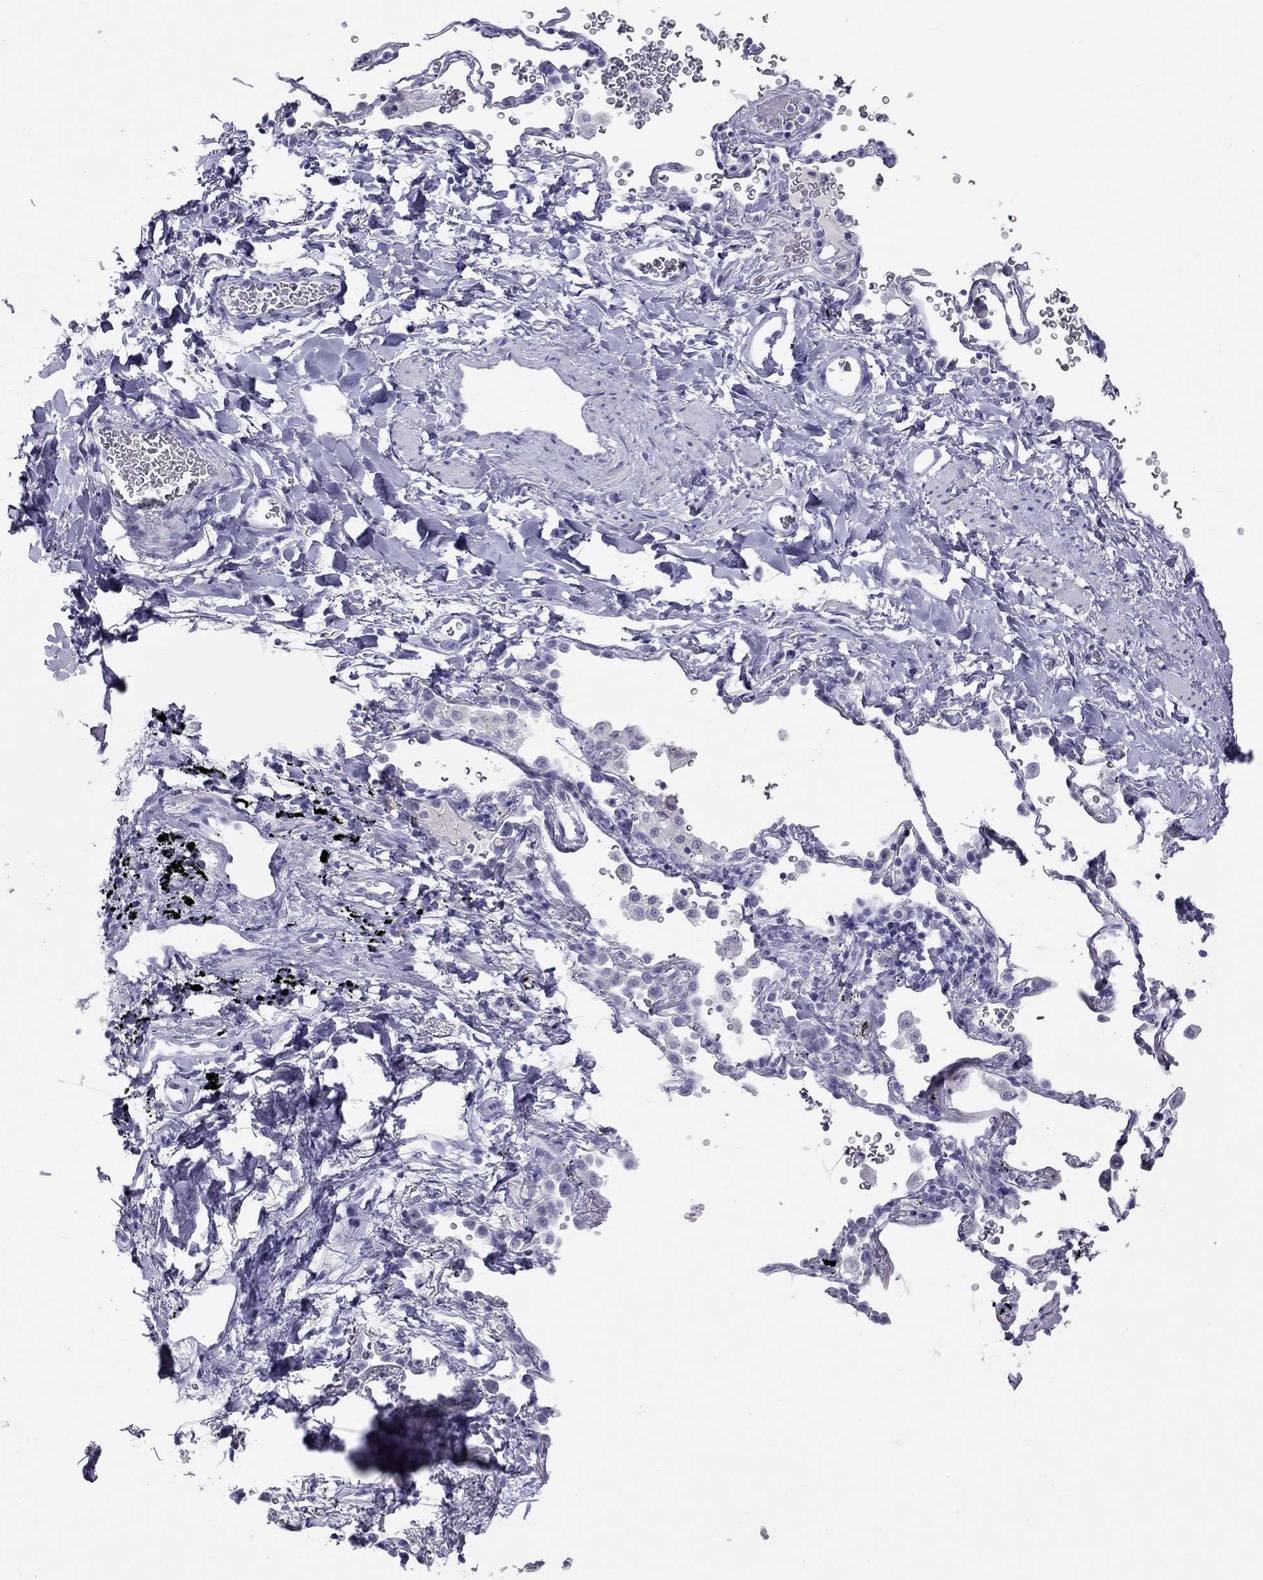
{"staining": {"intensity": "negative", "quantity": "none", "location": "none"}, "tissue": "soft tissue", "cell_type": "Fibroblasts", "image_type": "normal", "snomed": [{"axis": "morphology", "description": "Normal tissue, NOS"}, {"axis": "morphology", "description": "Adenocarcinoma, NOS"}, {"axis": "topography", "description": "Cartilage tissue"}, {"axis": "topography", "description": "Lung"}], "caption": "High magnification brightfield microscopy of benign soft tissue stained with DAB (brown) and counterstained with hematoxylin (blue): fibroblasts show no significant staining.", "gene": "STAG3", "patient": {"sex": "male", "age": 59}}